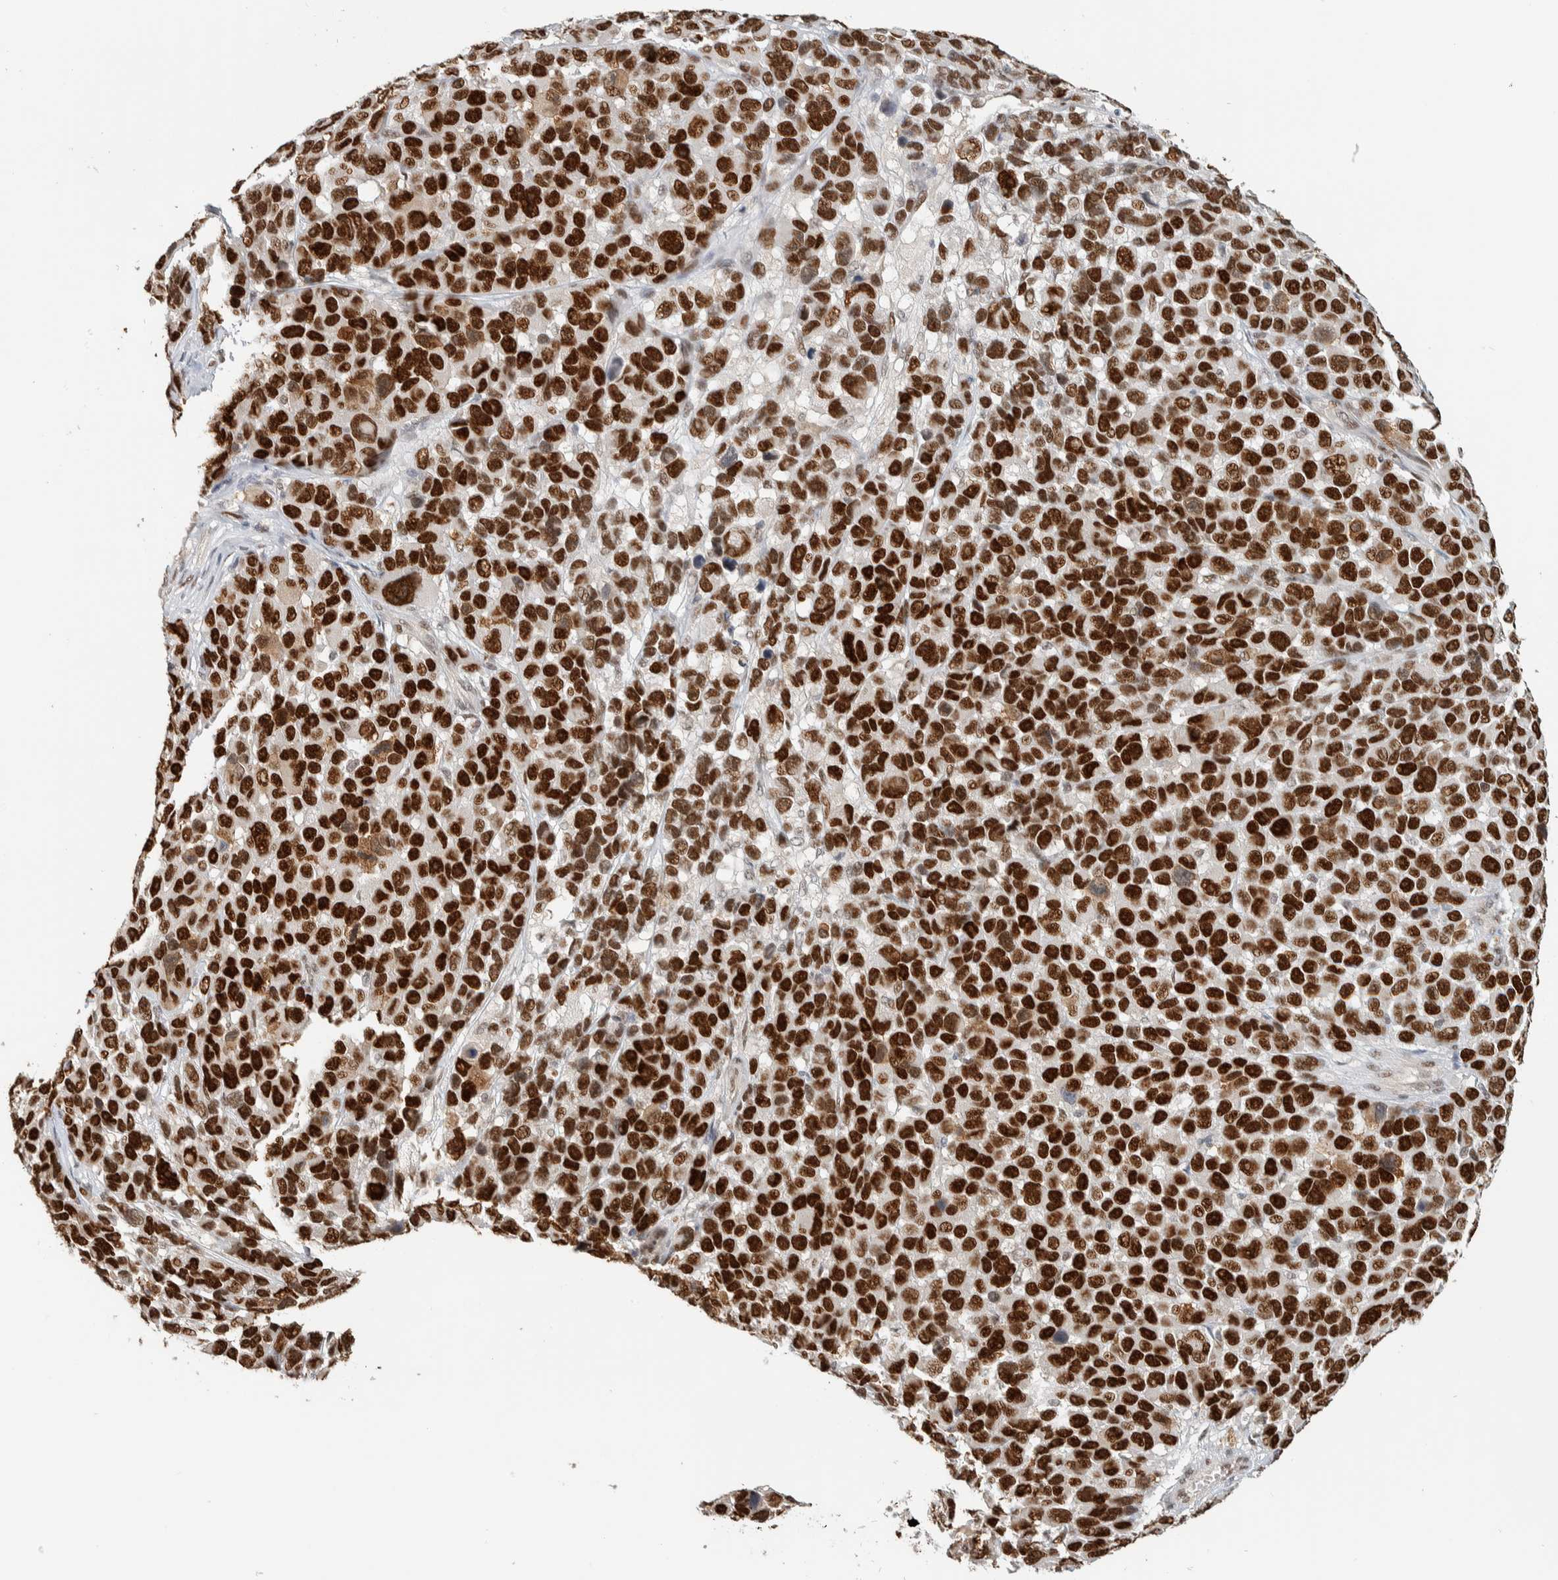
{"staining": {"intensity": "strong", "quantity": ">75%", "location": "nuclear"}, "tissue": "melanoma", "cell_type": "Tumor cells", "image_type": "cancer", "snomed": [{"axis": "morphology", "description": "Malignant melanoma, NOS"}, {"axis": "topography", "description": "Skin"}], "caption": "This photomicrograph exhibits melanoma stained with immunohistochemistry (IHC) to label a protein in brown. The nuclear of tumor cells show strong positivity for the protein. Nuclei are counter-stained blue.", "gene": "PUS7", "patient": {"sex": "male", "age": 53}}